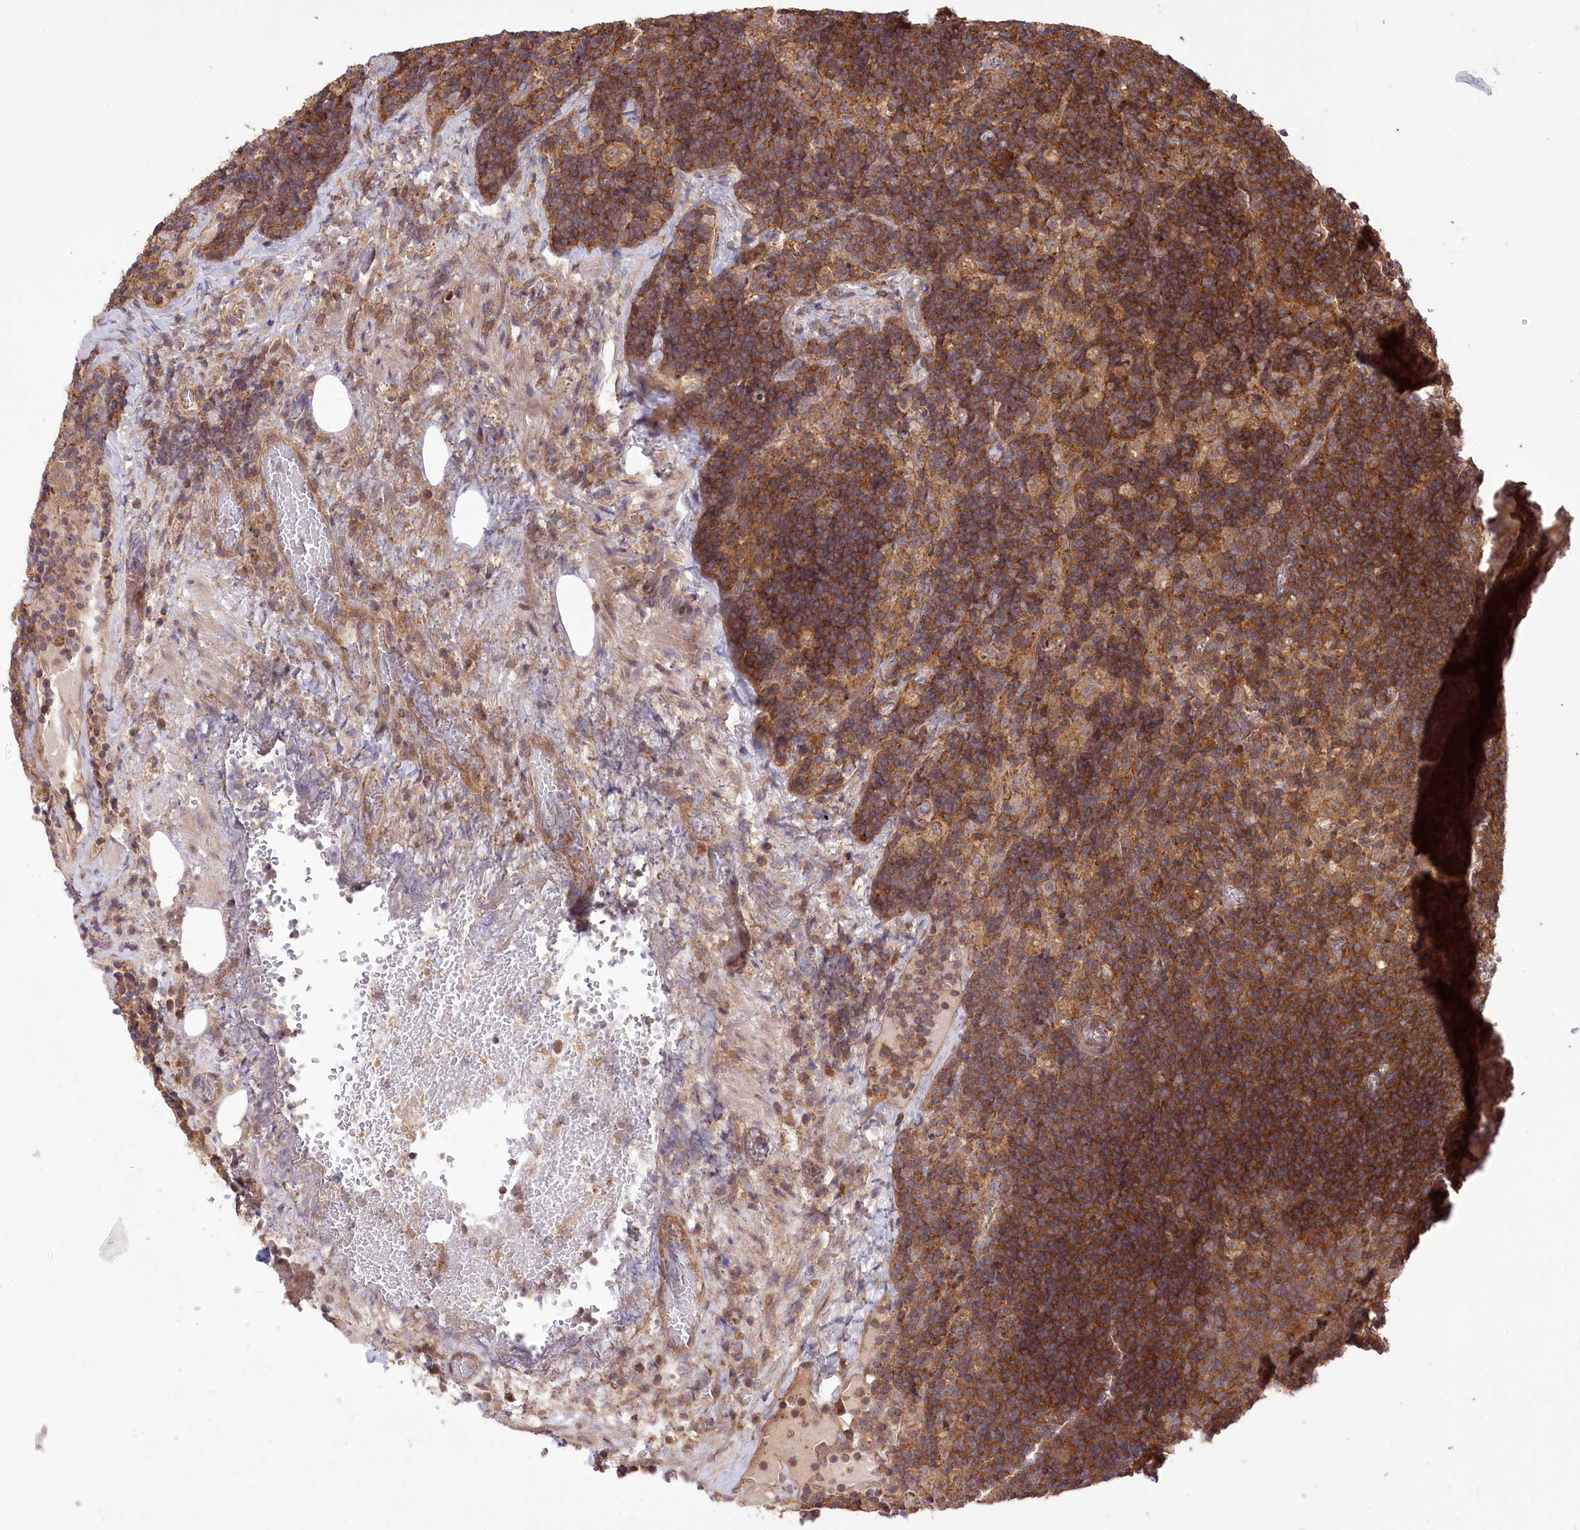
{"staining": {"intensity": "moderate", "quantity": ">75%", "location": "cytoplasmic/membranous"}, "tissue": "lymph node", "cell_type": "Germinal center cells", "image_type": "normal", "snomed": [{"axis": "morphology", "description": "Normal tissue, NOS"}, {"axis": "topography", "description": "Lymph node"}], "caption": "A medium amount of moderate cytoplasmic/membranous positivity is identified in about >75% of germinal center cells in unremarkable lymph node. (DAB IHC, brown staining for protein, blue staining for nuclei).", "gene": "XYLB", "patient": {"sex": "male", "age": 69}}